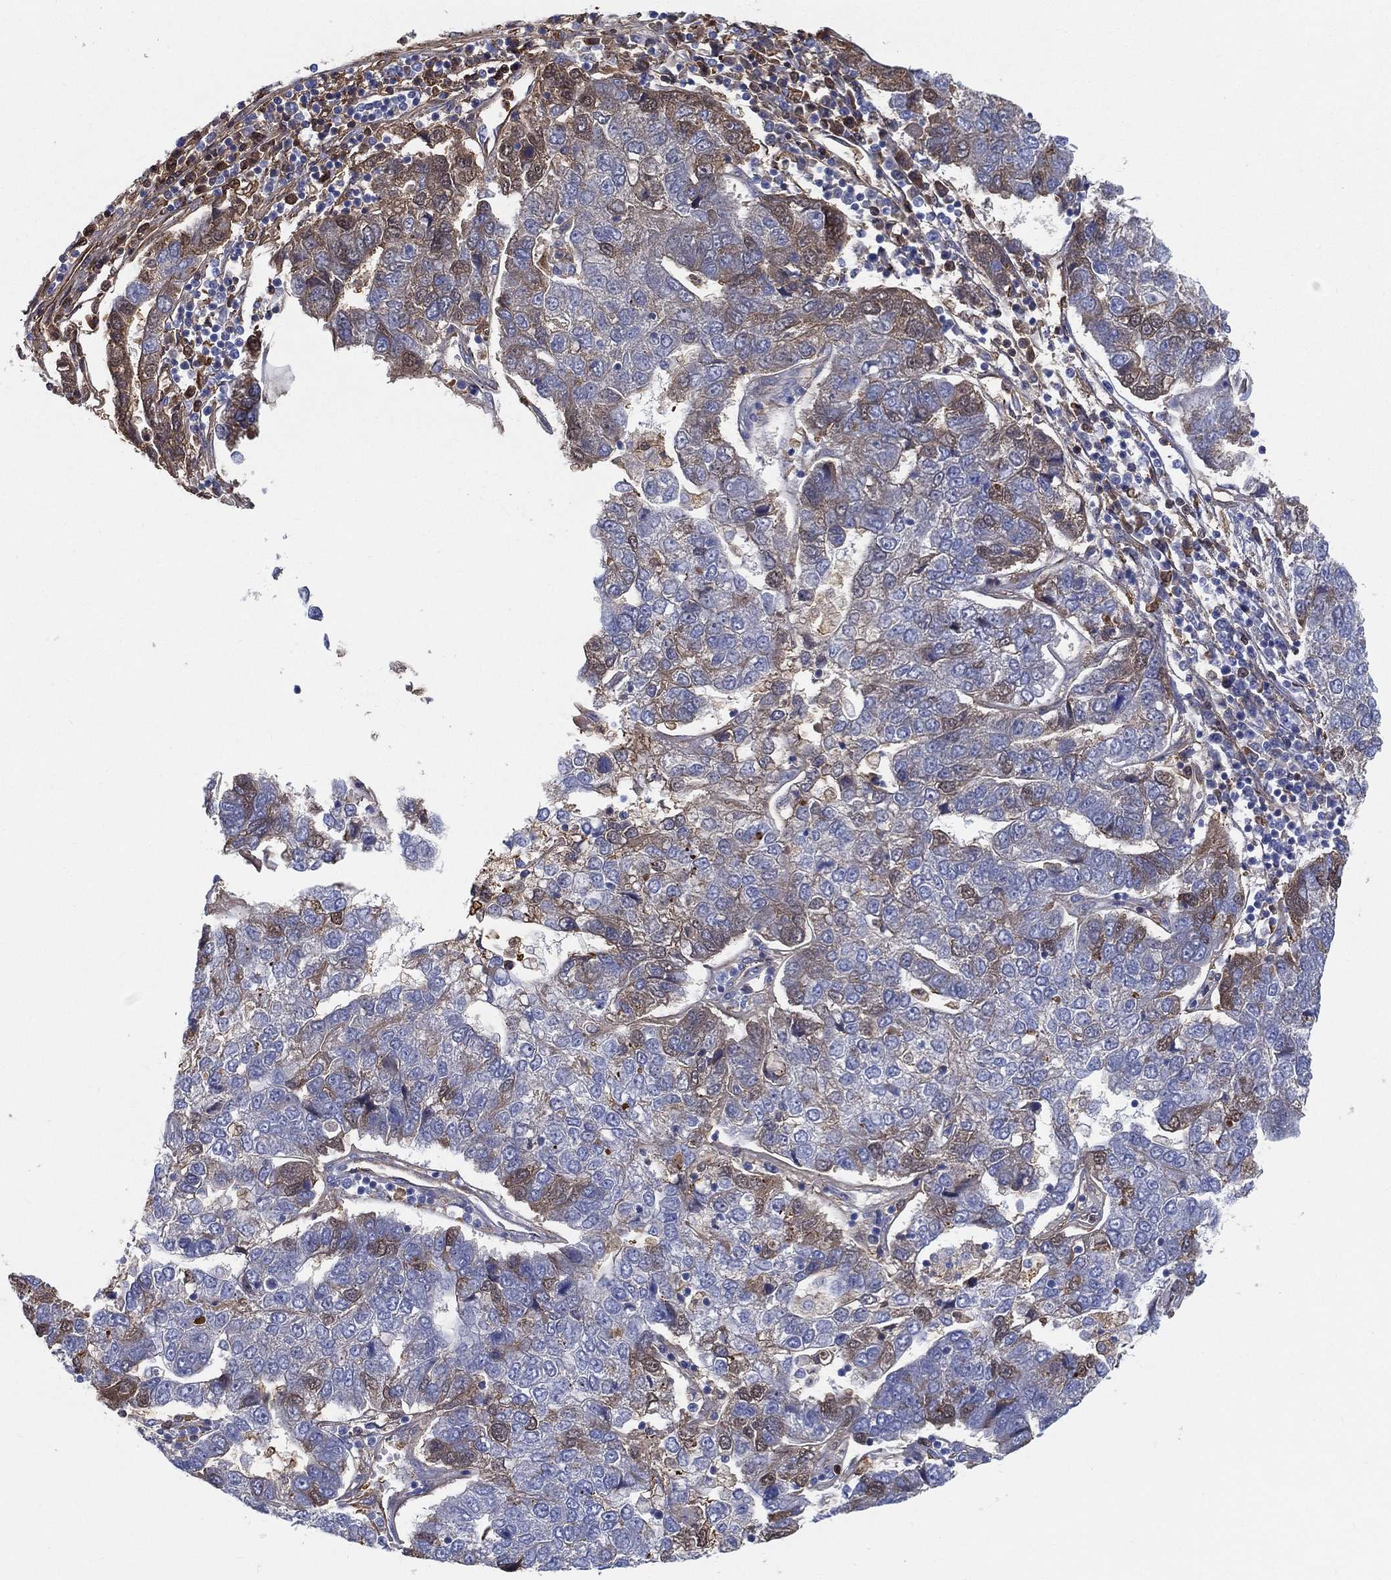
{"staining": {"intensity": "moderate", "quantity": "<25%", "location": "cytoplasmic/membranous"}, "tissue": "pancreatic cancer", "cell_type": "Tumor cells", "image_type": "cancer", "snomed": [{"axis": "morphology", "description": "Adenocarcinoma, NOS"}, {"axis": "topography", "description": "Pancreas"}], "caption": "Immunohistochemistry of human pancreatic cancer shows low levels of moderate cytoplasmic/membranous staining in about <25% of tumor cells.", "gene": "IFNB1", "patient": {"sex": "female", "age": 61}}